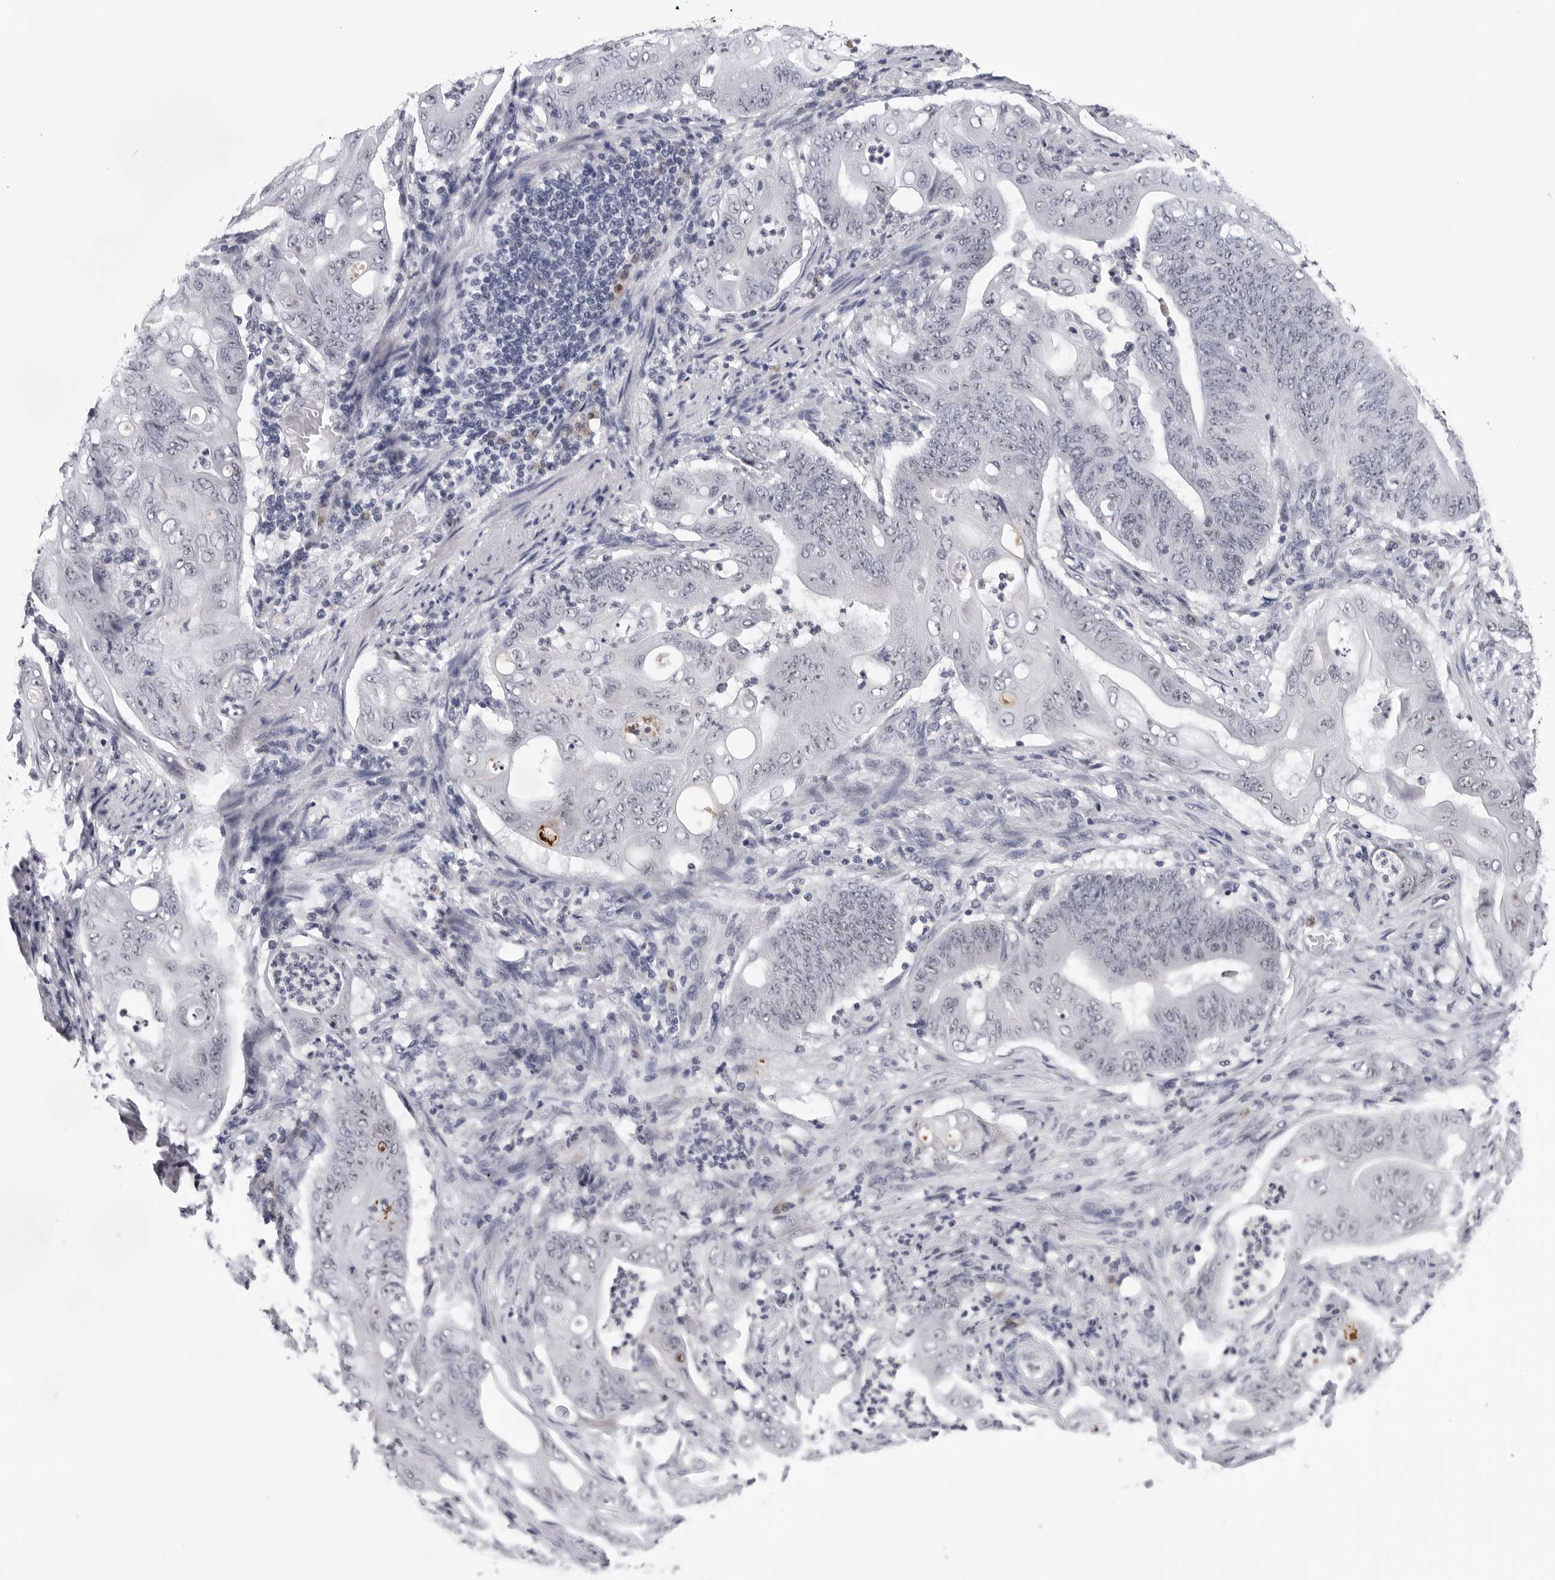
{"staining": {"intensity": "negative", "quantity": "none", "location": "none"}, "tissue": "stomach cancer", "cell_type": "Tumor cells", "image_type": "cancer", "snomed": [{"axis": "morphology", "description": "Adenocarcinoma, NOS"}, {"axis": "topography", "description": "Stomach"}], "caption": "This is an immunohistochemistry (IHC) image of human stomach cancer. There is no staining in tumor cells.", "gene": "GNL2", "patient": {"sex": "female", "age": 73}}